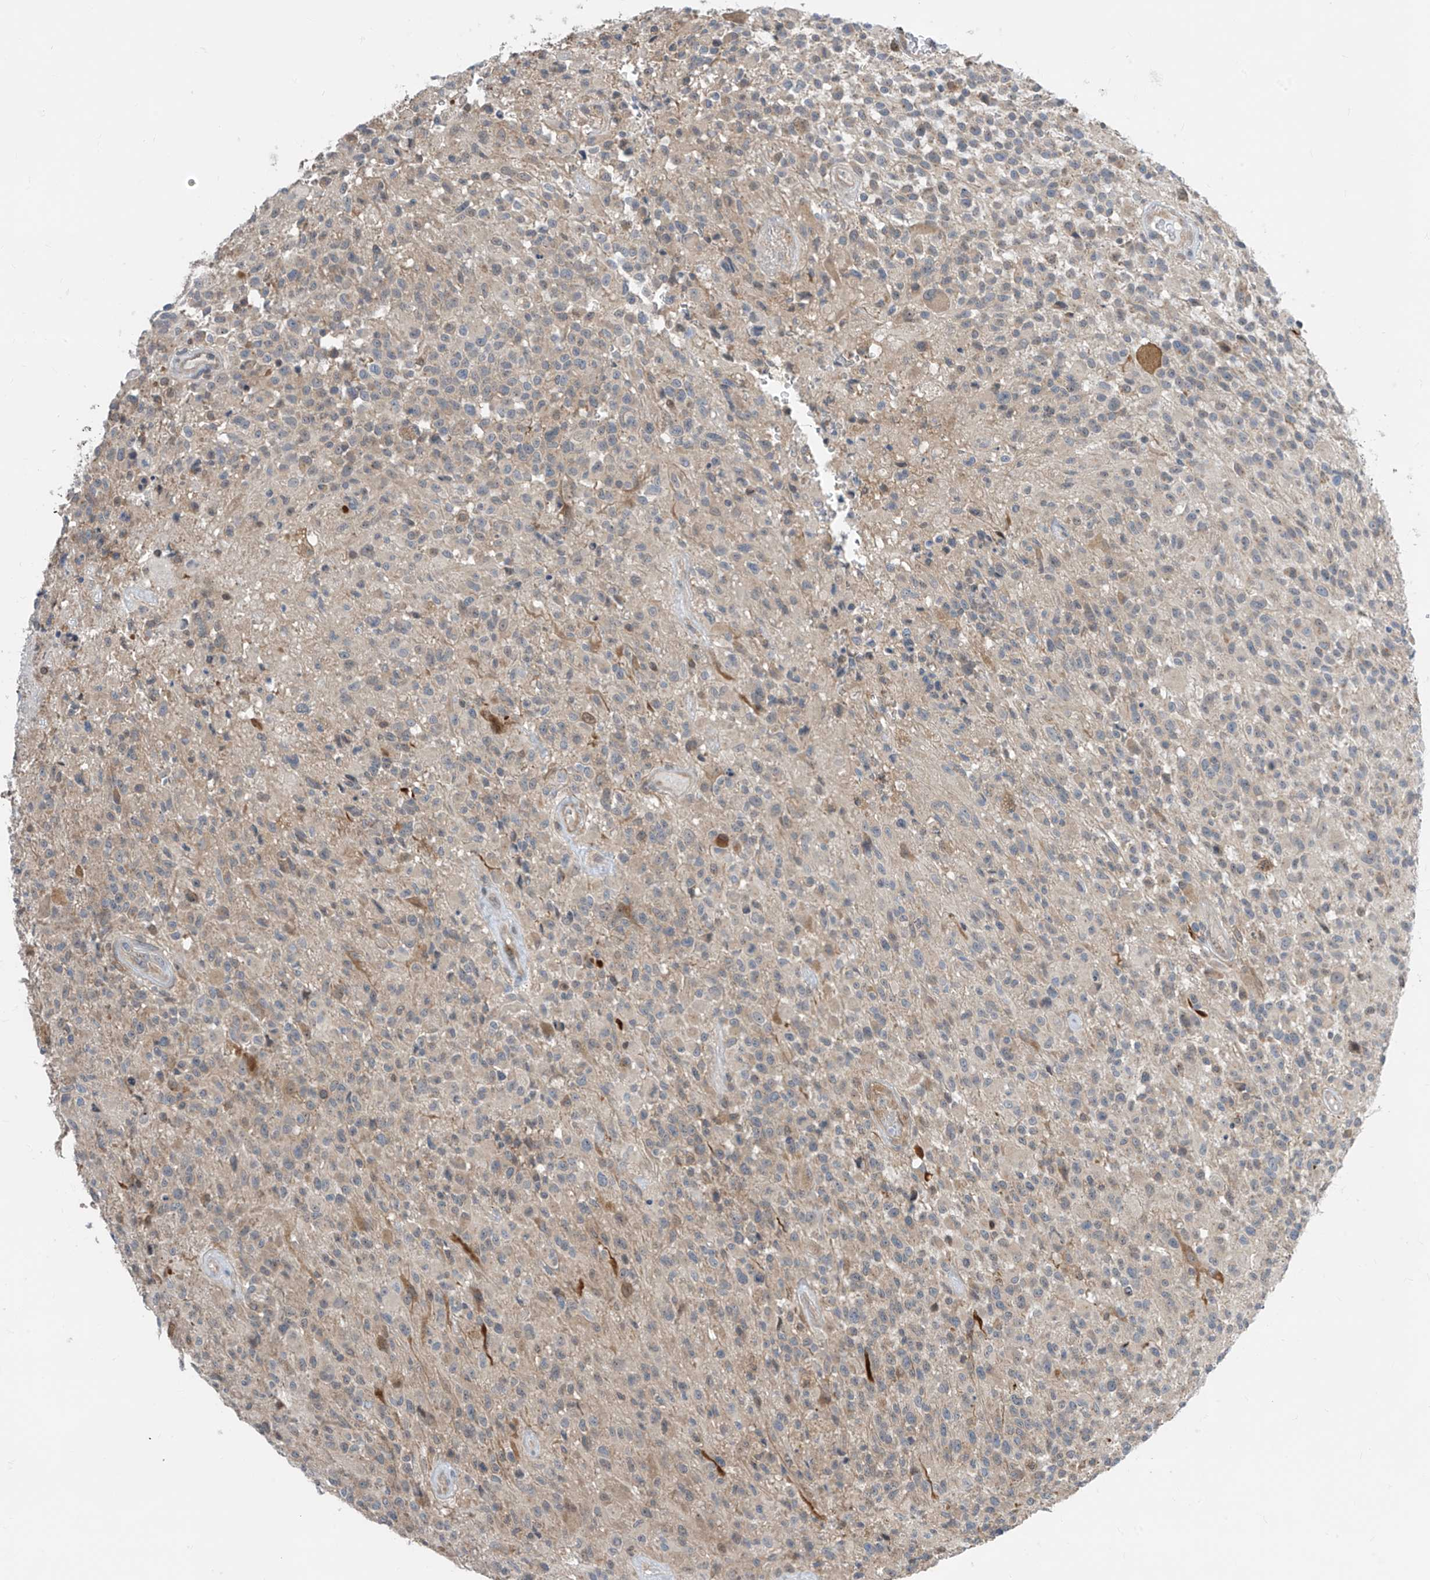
{"staining": {"intensity": "weak", "quantity": "<25%", "location": "cytoplasmic/membranous"}, "tissue": "glioma", "cell_type": "Tumor cells", "image_type": "cancer", "snomed": [{"axis": "morphology", "description": "Glioma, malignant, High grade"}, {"axis": "morphology", "description": "Glioblastoma, NOS"}, {"axis": "topography", "description": "Brain"}], "caption": "The photomicrograph displays no significant expression in tumor cells of high-grade glioma (malignant).", "gene": "TTC38", "patient": {"sex": "male", "age": 60}}